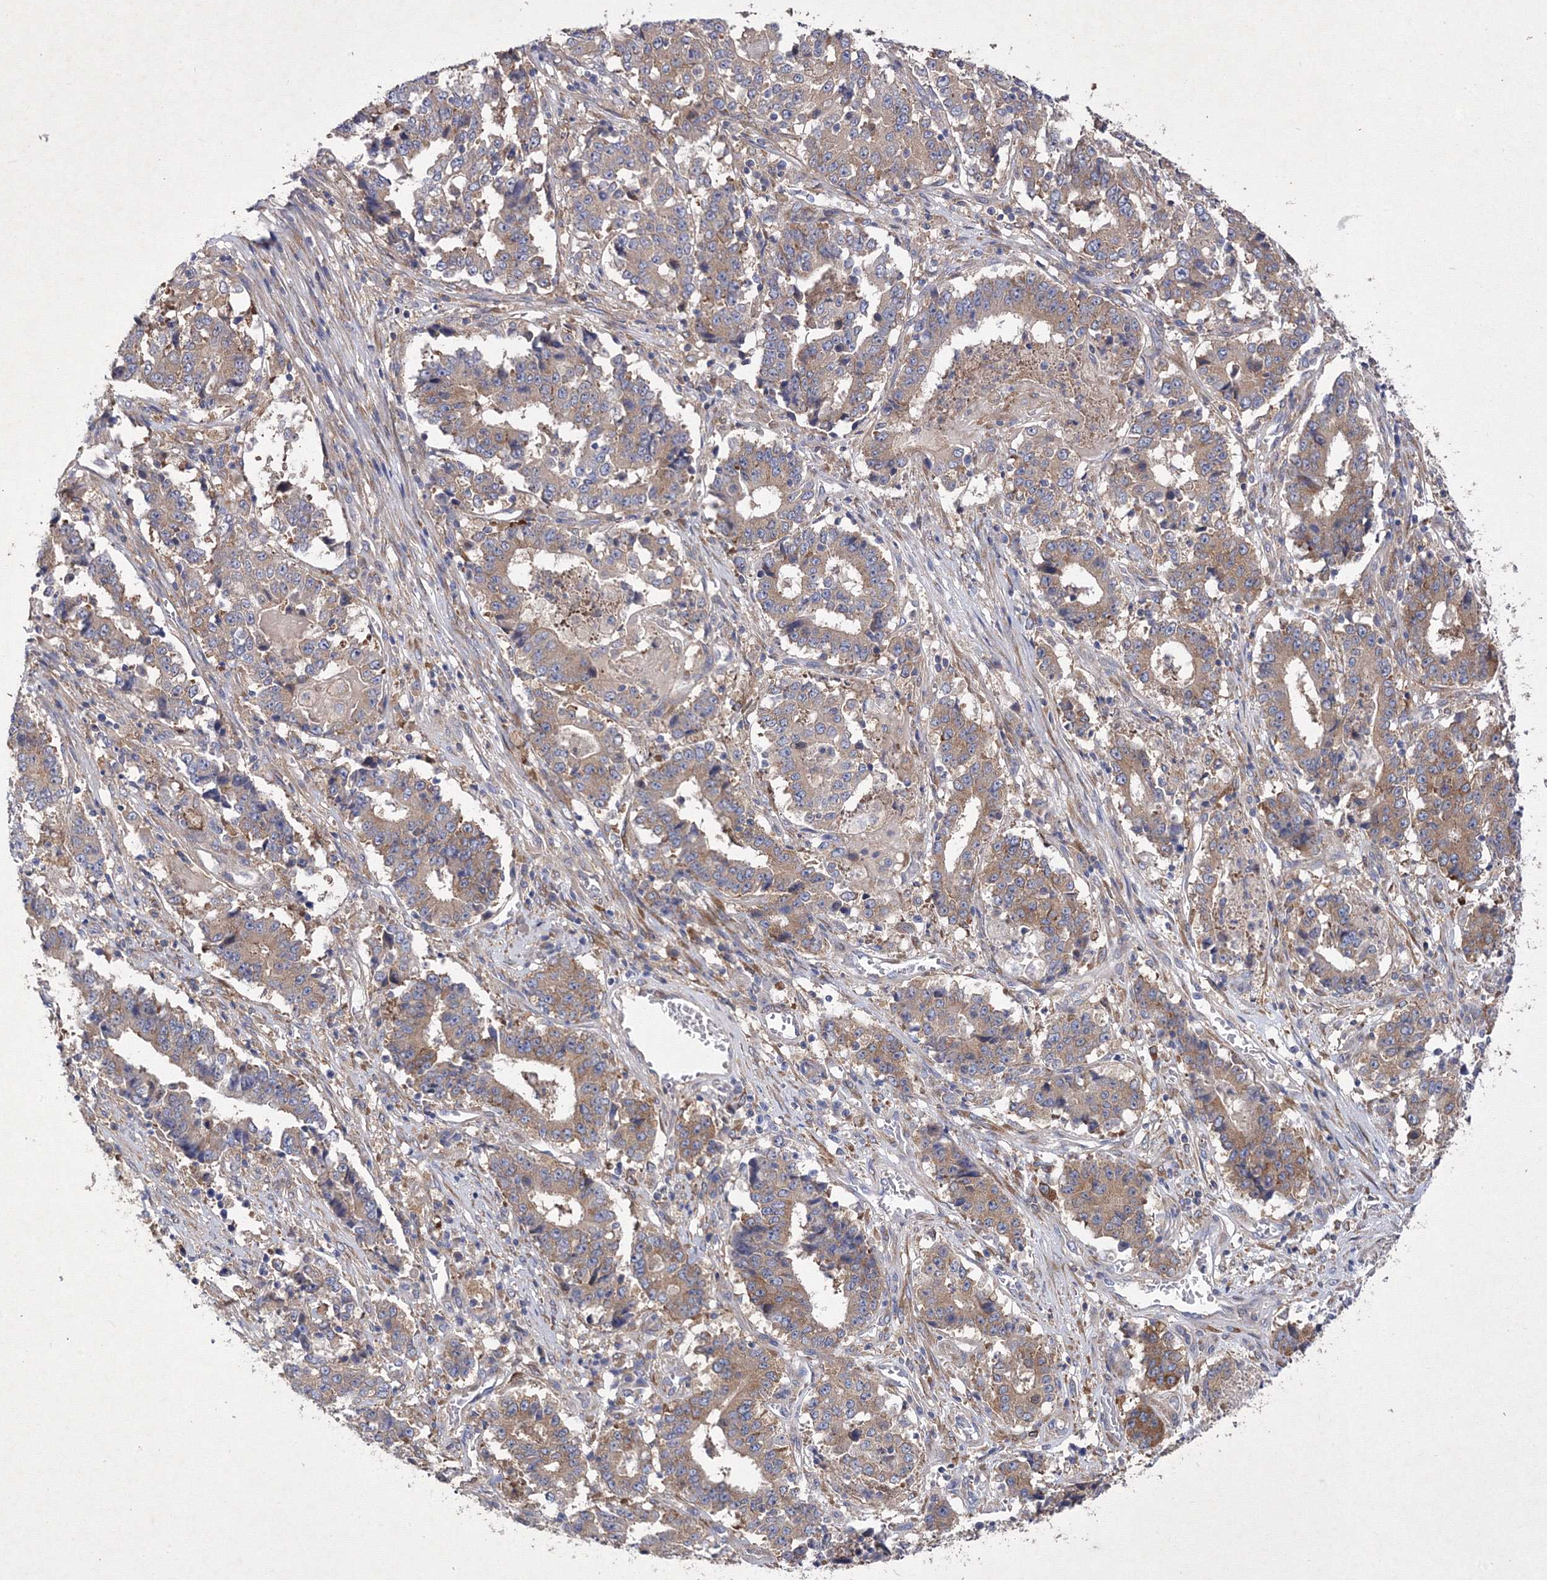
{"staining": {"intensity": "weak", "quantity": "25%-75%", "location": "cytoplasmic/membranous"}, "tissue": "stomach cancer", "cell_type": "Tumor cells", "image_type": "cancer", "snomed": [{"axis": "morphology", "description": "Adenocarcinoma, NOS"}, {"axis": "topography", "description": "Stomach"}], "caption": "IHC (DAB) staining of adenocarcinoma (stomach) shows weak cytoplasmic/membranous protein staining in about 25%-75% of tumor cells. Immunohistochemistry (ihc) stains the protein of interest in brown and the nuclei are stained blue.", "gene": "SNX18", "patient": {"sex": "male", "age": 59}}